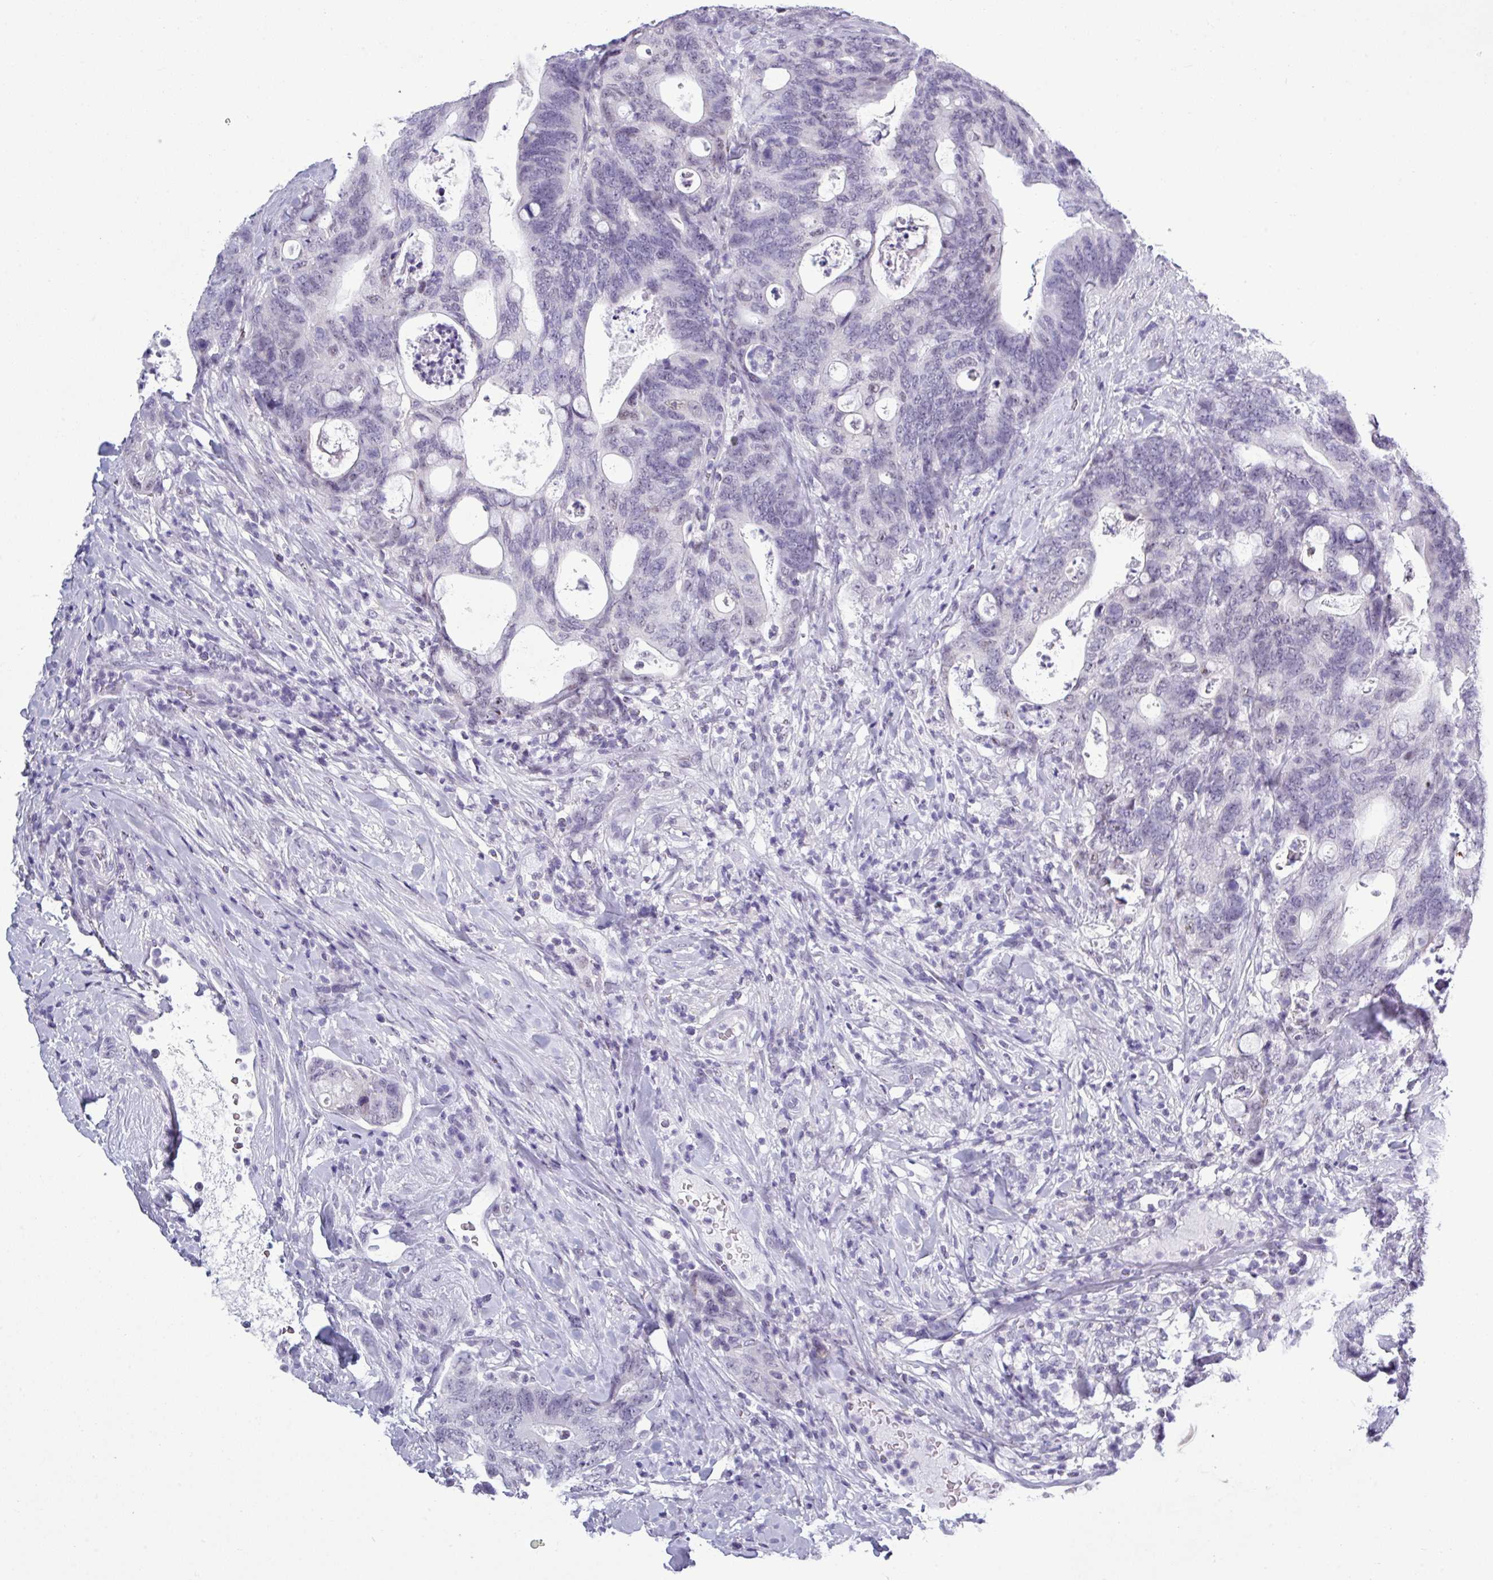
{"staining": {"intensity": "negative", "quantity": "none", "location": "none"}, "tissue": "colorectal cancer", "cell_type": "Tumor cells", "image_type": "cancer", "snomed": [{"axis": "morphology", "description": "Adenocarcinoma, NOS"}, {"axis": "topography", "description": "Colon"}], "caption": "The IHC histopathology image has no significant expression in tumor cells of colorectal cancer (adenocarcinoma) tissue.", "gene": "SRGAP1", "patient": {"sex": "female", "age": 82}}